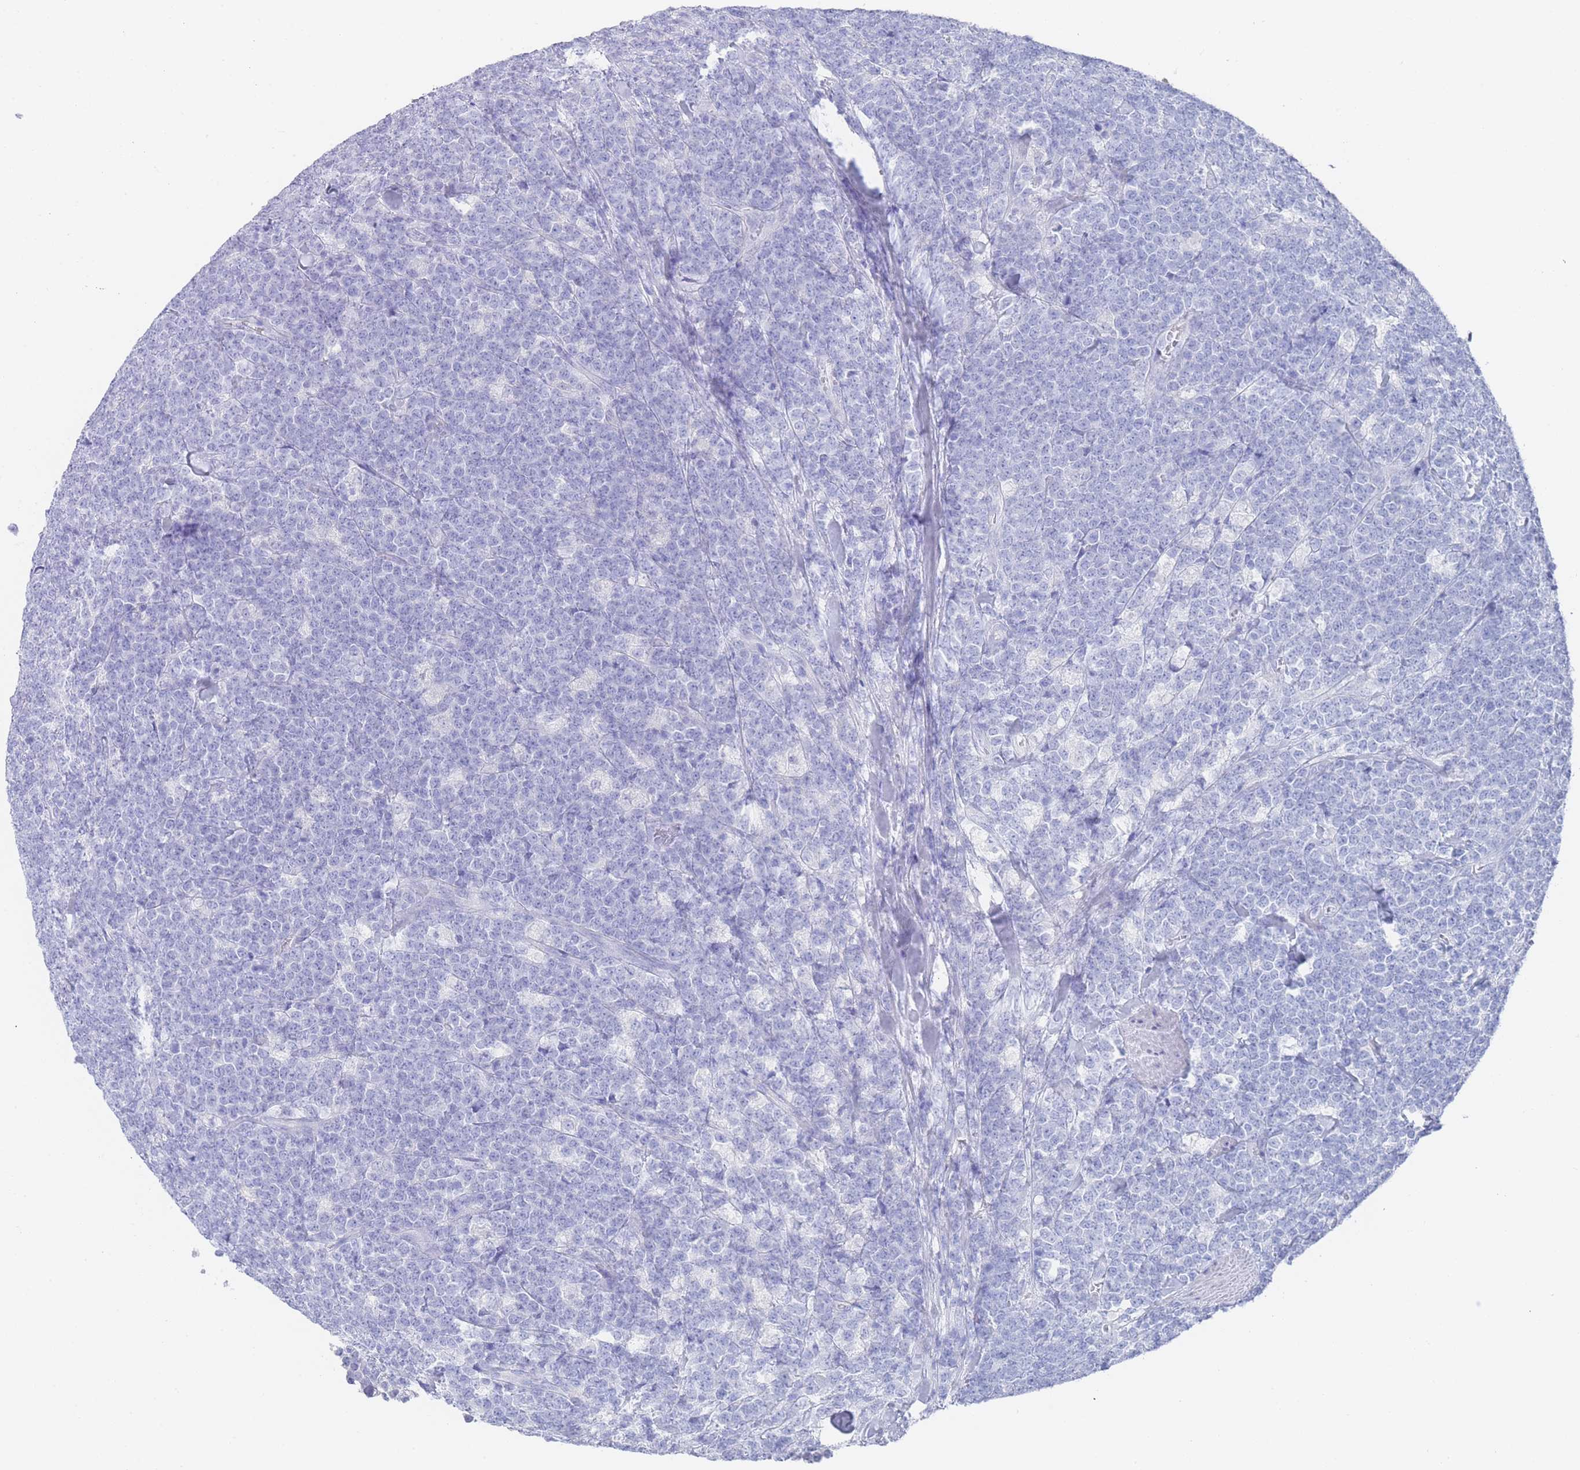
{"staining": {"intensity": "negative", "quantity": "none", "location": "none"}, "tissue": "lymphoma", "cell_type": "Tumor cells", "image_type": "cancer", "snomed": [{"axis": "morphology", "description": "Malignant lymphoma, non-Hodgkin's type, High grade"}, {"axis": "topography", "description": "Small intestine"}, {"axis": "topography", "description": "Colon"}], "caption": "High magnification brightfield microscopy of lymphoma stained with DAB (brown) and counterstained with hematoxylin (blue): tumor cells show no significant staining.", "gene": "LRRC37A", "patient": {"sex": "male", "age": 8}}